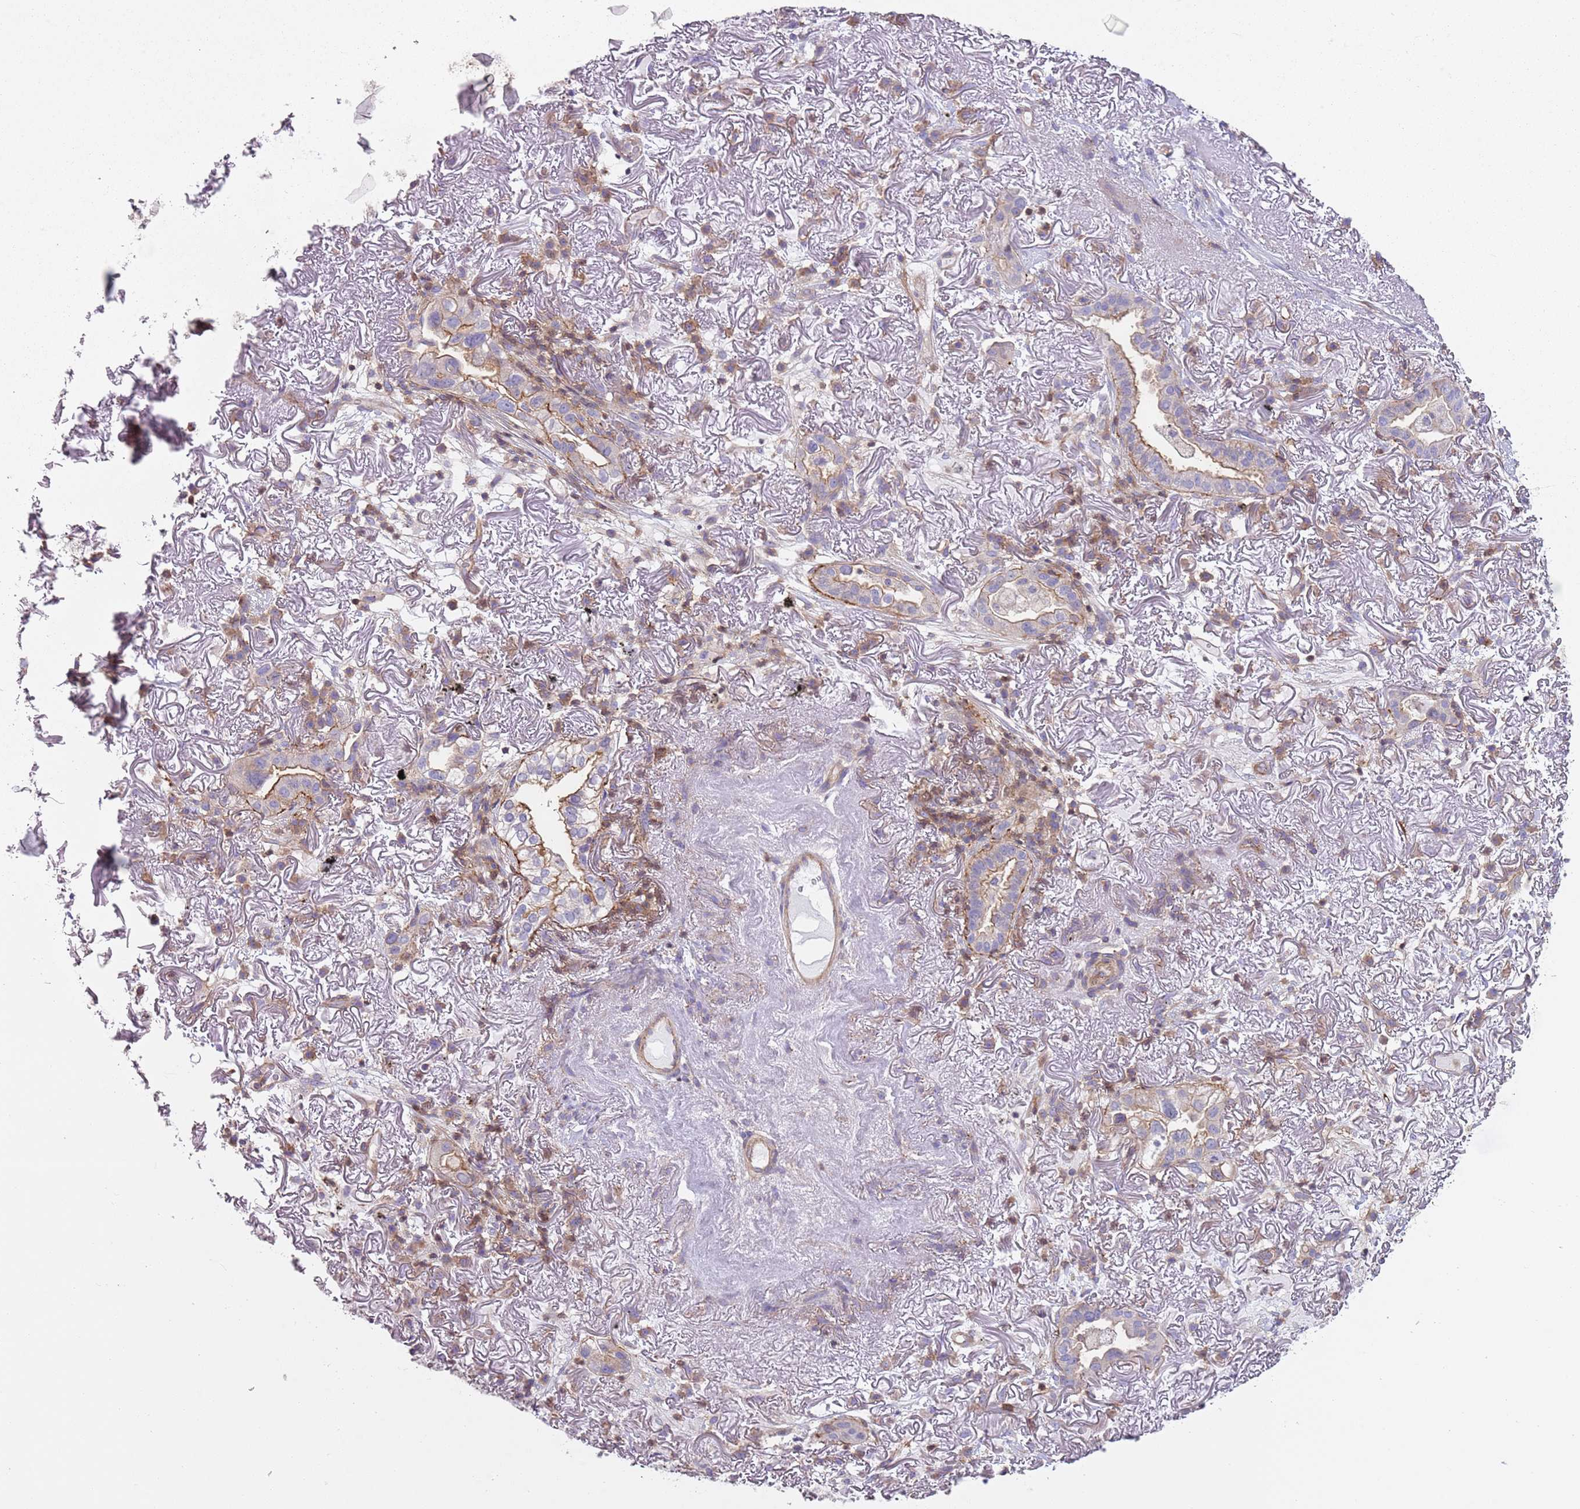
{"staining": {"intensity": "moderate", "quantity": "<25%", "location": "cytoplasmic/membranous"}, "tissue": "lung cancer", "cell_type": "Tumor cells", "image_type": "cancer", "snomed": [{"axis": "morphology", "description": "Adenocarcinoma, NOS"}, {"axis": "topography", "description": "Lung"}], "caption": "Protein staining of lung cancer (adenocarcinoma) tissue demonstrates moderate cytoplasmic/membranous positivity in about <25% of tumor cells. The staining was performed using DAB, with brown indicating positive protein expression. Nuclei are stained blue with hematoxylin.", "gene": "GNAI3", "patient": {"sex": "female", "age": 69}}